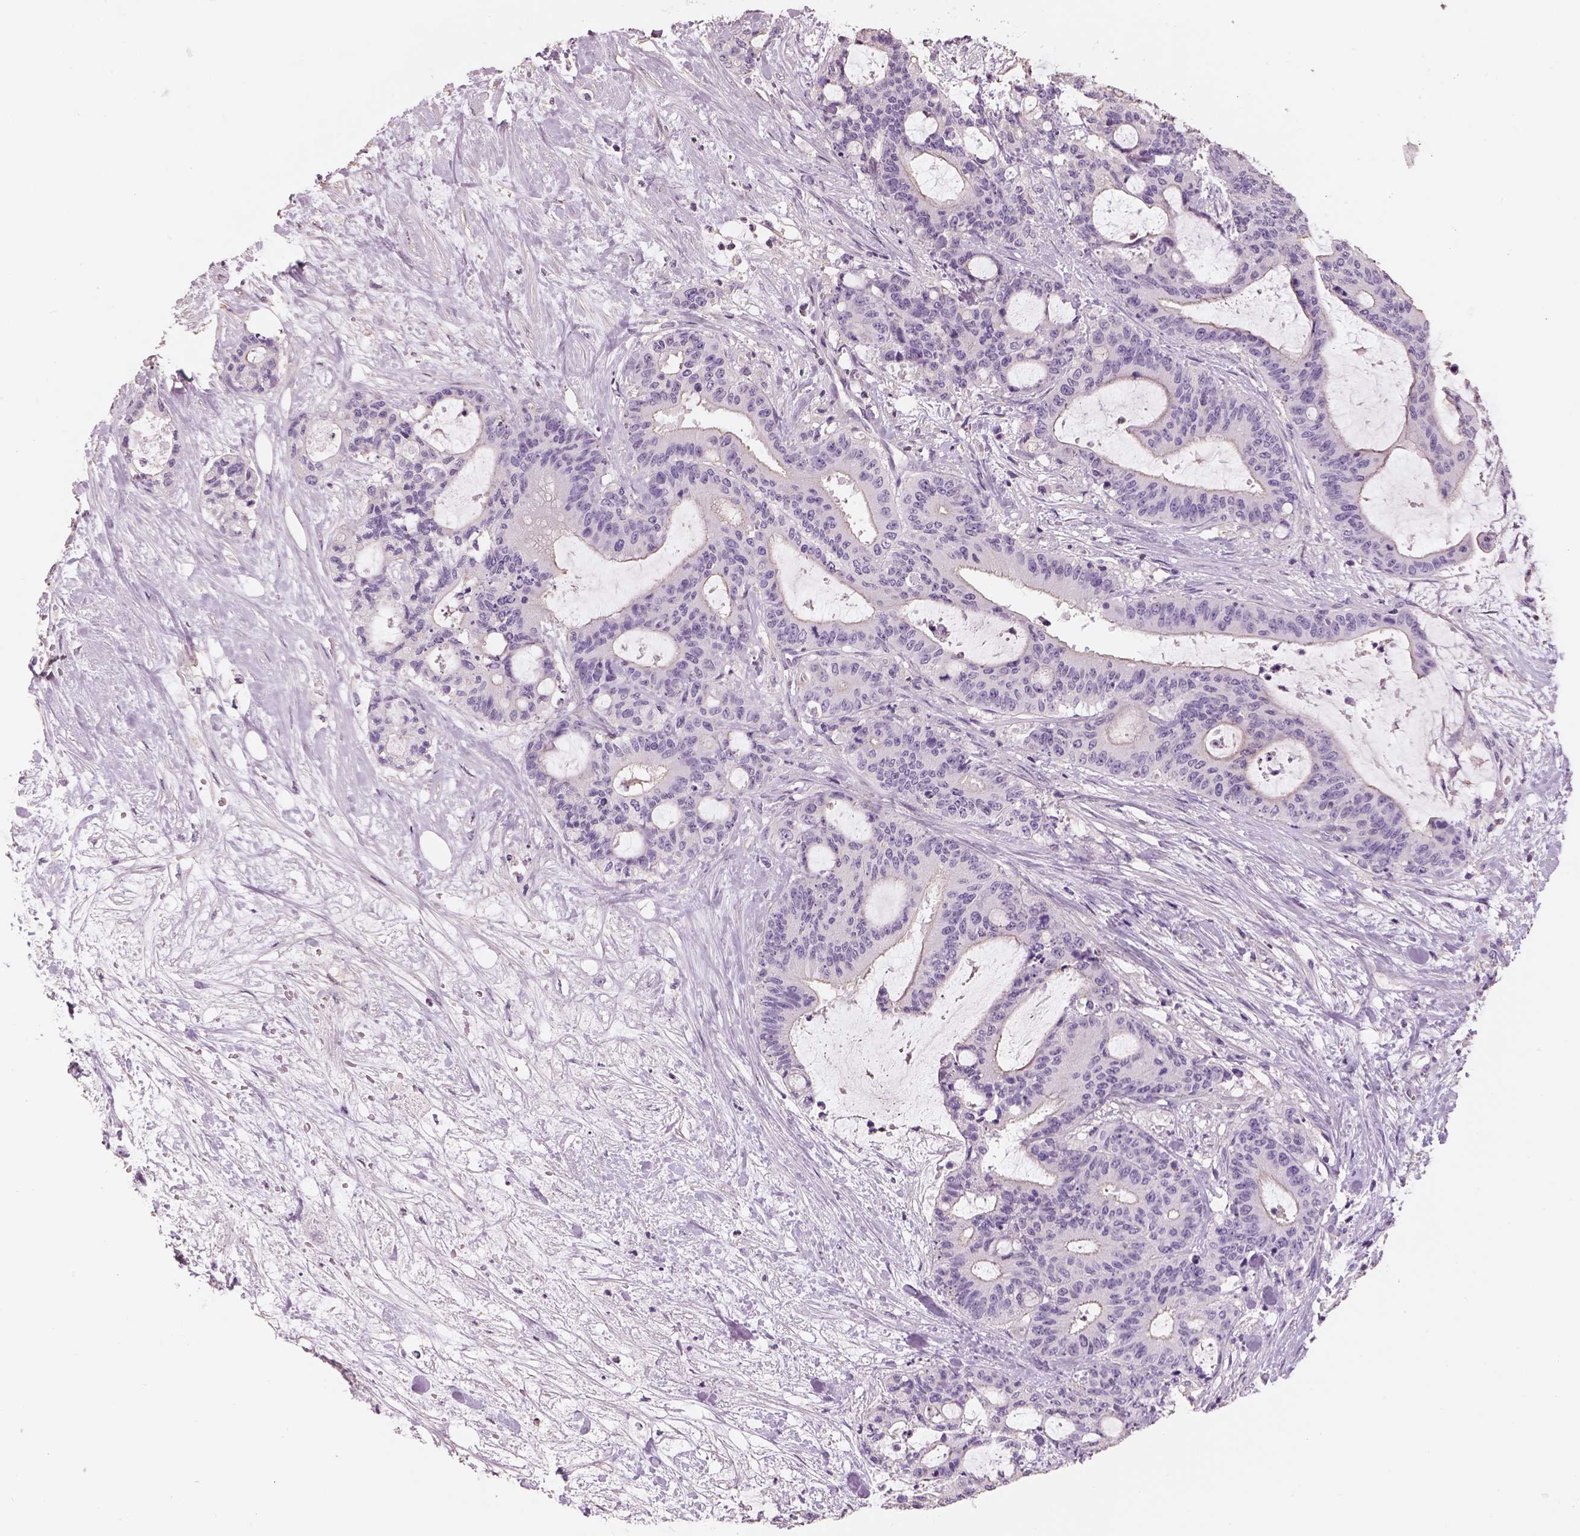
{"staining": {"intensity": "negative", "quantity": "none", "location": "none"}, "tissue": "liver cancer", "cell_type": "Tumor cells", "image_type": "cancer", "snomed": [{"axis": "morphology", "description": "Cholangiocarcinoma"}, {"axis": "topography", "description": "Liver"}], "caption": "Image shows no significant protein expression in tumor cells of liver cholangiocarcinoma. (DAB (3,3'-diaminobenzidine) IHC, high magnification).", "gene": "OTUD6A", "patient": {"sex": "female", "age": 73}}